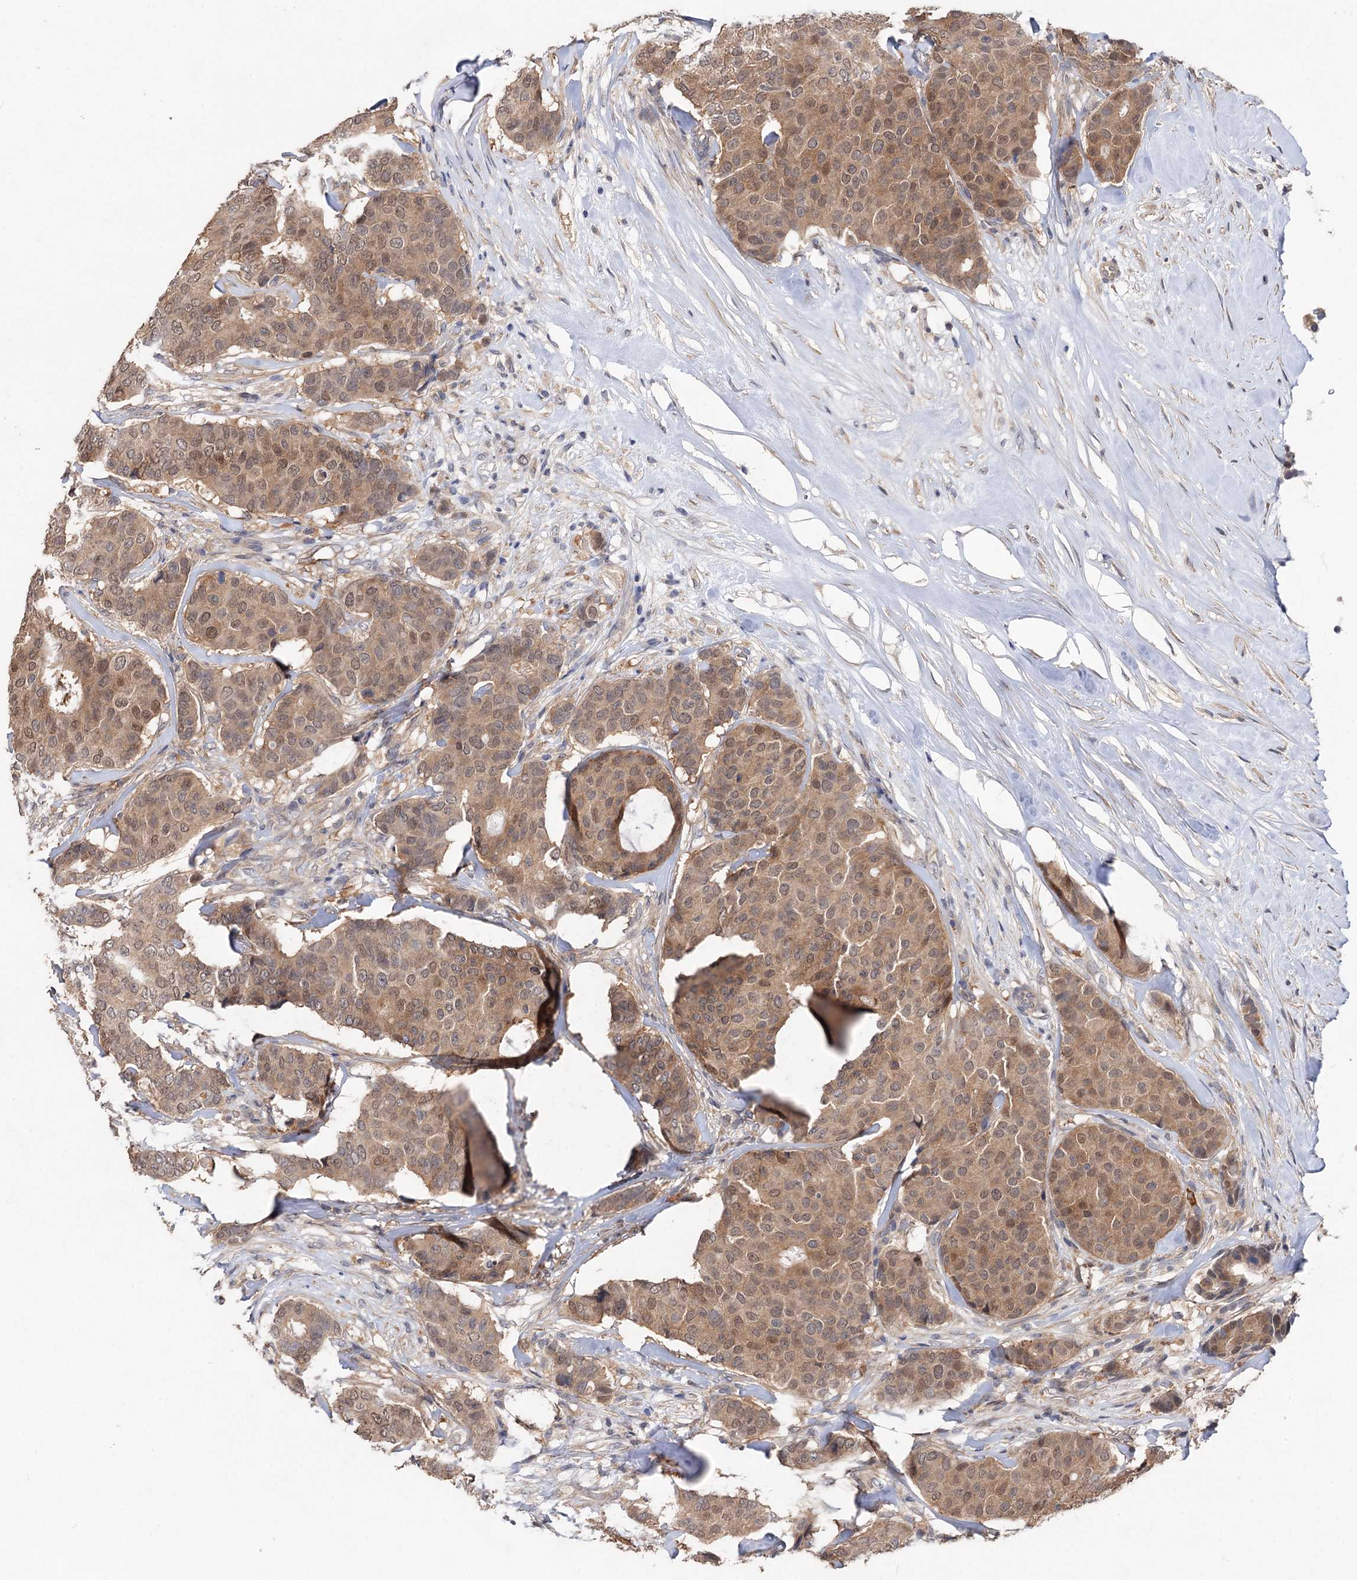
{"staining": {"intensity": "moderate", "quantity": ">75%", "location": "cytoplasmic/membranous,nuclear"}, "tissue": "breast cancer", "cell_type": "Tumor cells", "image_type": "cancer", "snomed": [{"axis": "morphology", "description": "Duct carcinoma"}, {"axis": "topography", "description": "Breast"}], "caption": "Breast cancer stained with a brown dye displays moderate cytoplasmic/membranous and nuclear positive expression in approximately >75% of tumor cells.", "gene": "NUDCD2", "patient": {"sex": "female", "age": 75}}